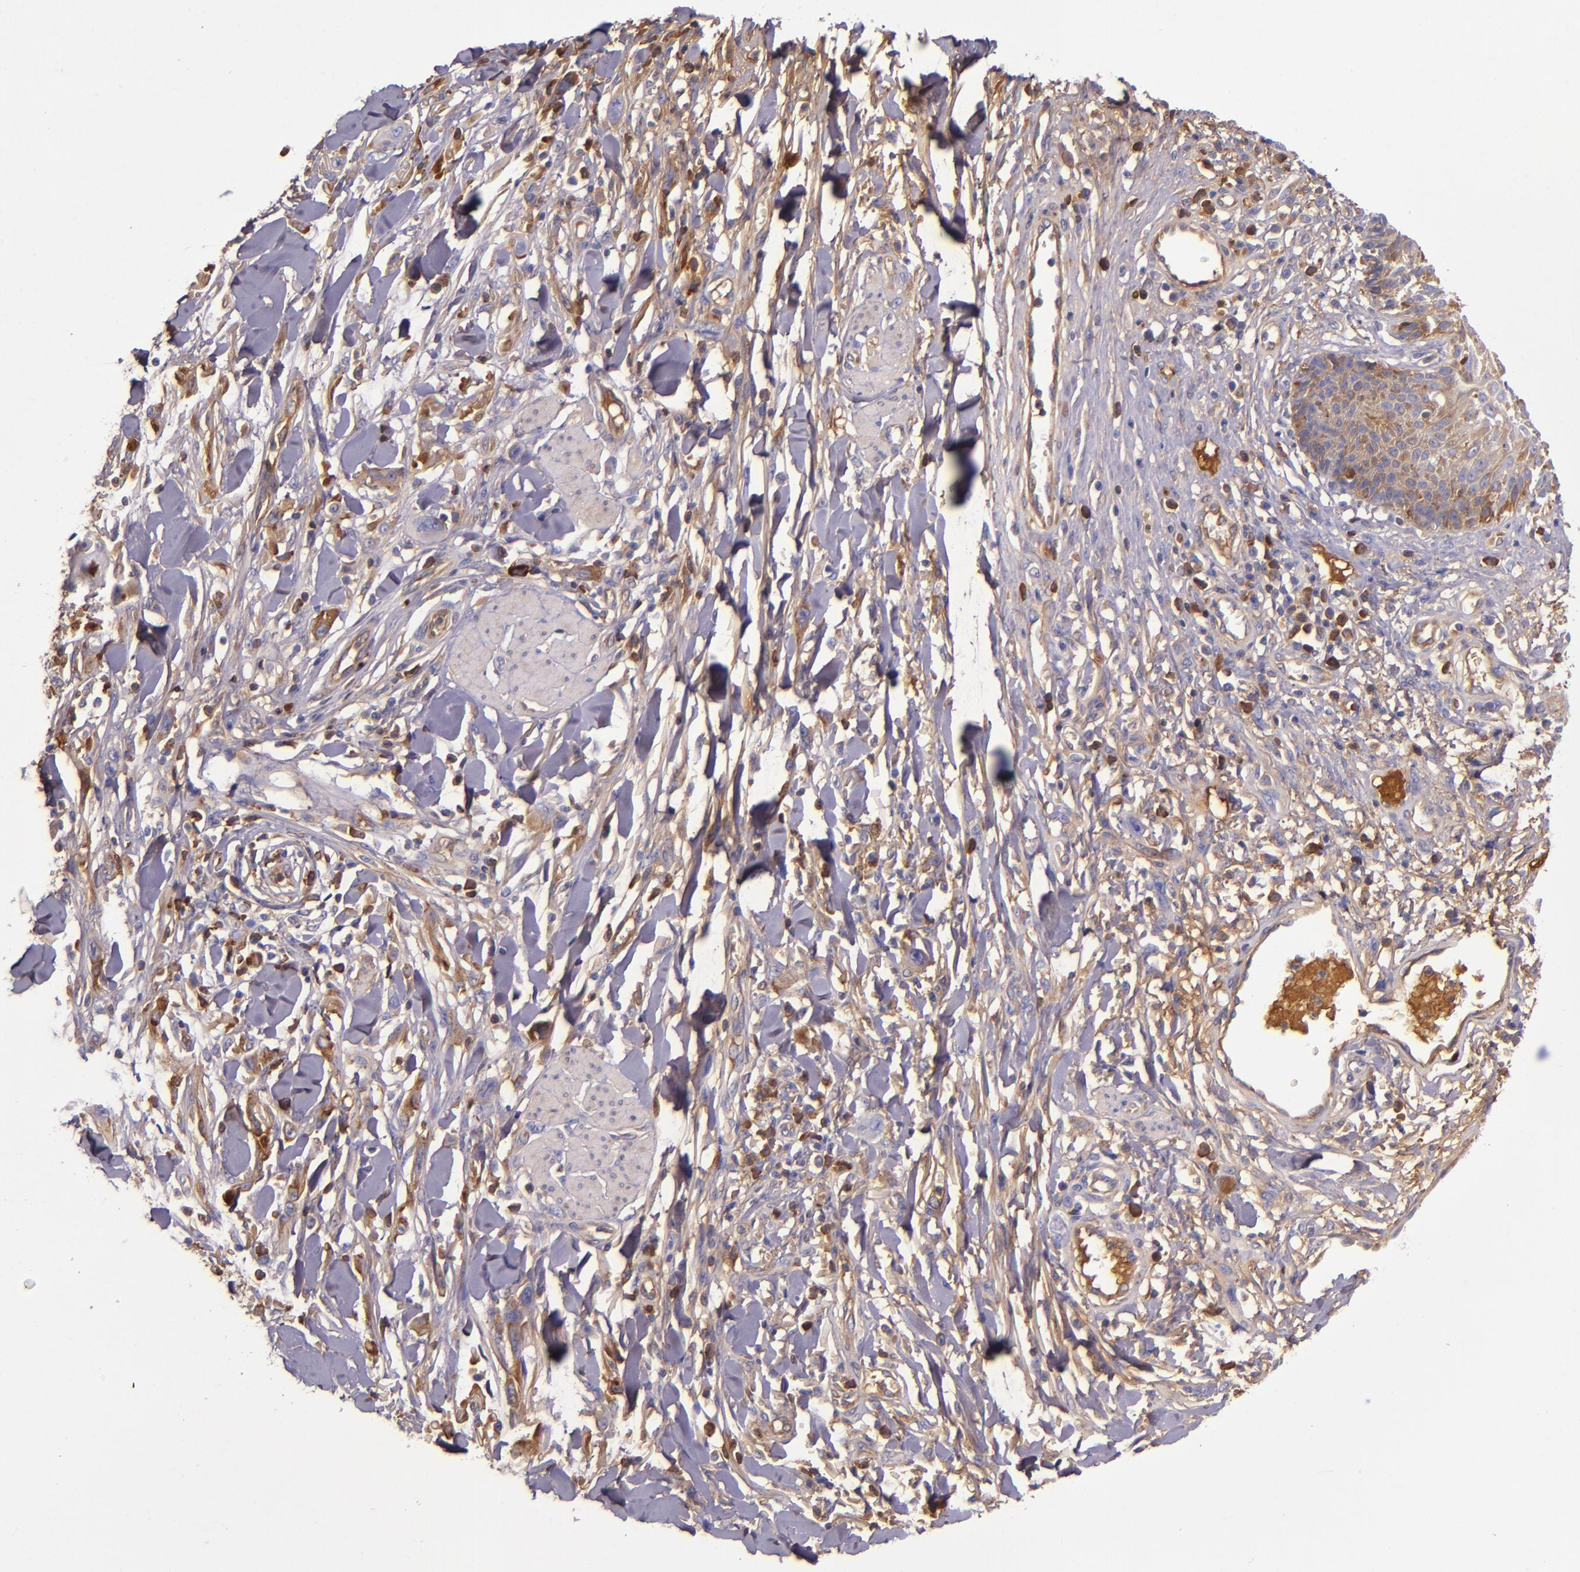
{"staining": {"intensity": "moderate", "quantity": "25%-75%", "location": "cytoplasmic/membranous"}, "tissue": "skin cancer", "cell_type": "Tumor cells", "image_type": "cancer", "snomed": [{"axis": "morphology", "description": "Squamous cell carcinoma, NOS"}, {"axis": "topography", "description": "Skin"}], "caption": "IHC (DAB (3,3'-diaminobenzidine)) staining of human squamous cell carcinoma (skin) reveals moderate cytoplasmic/membranous protein staining in about 25%-75% of tumor cells.", "gene": "CLEC3B", "patient": {"sex": "female", "age": 59}}